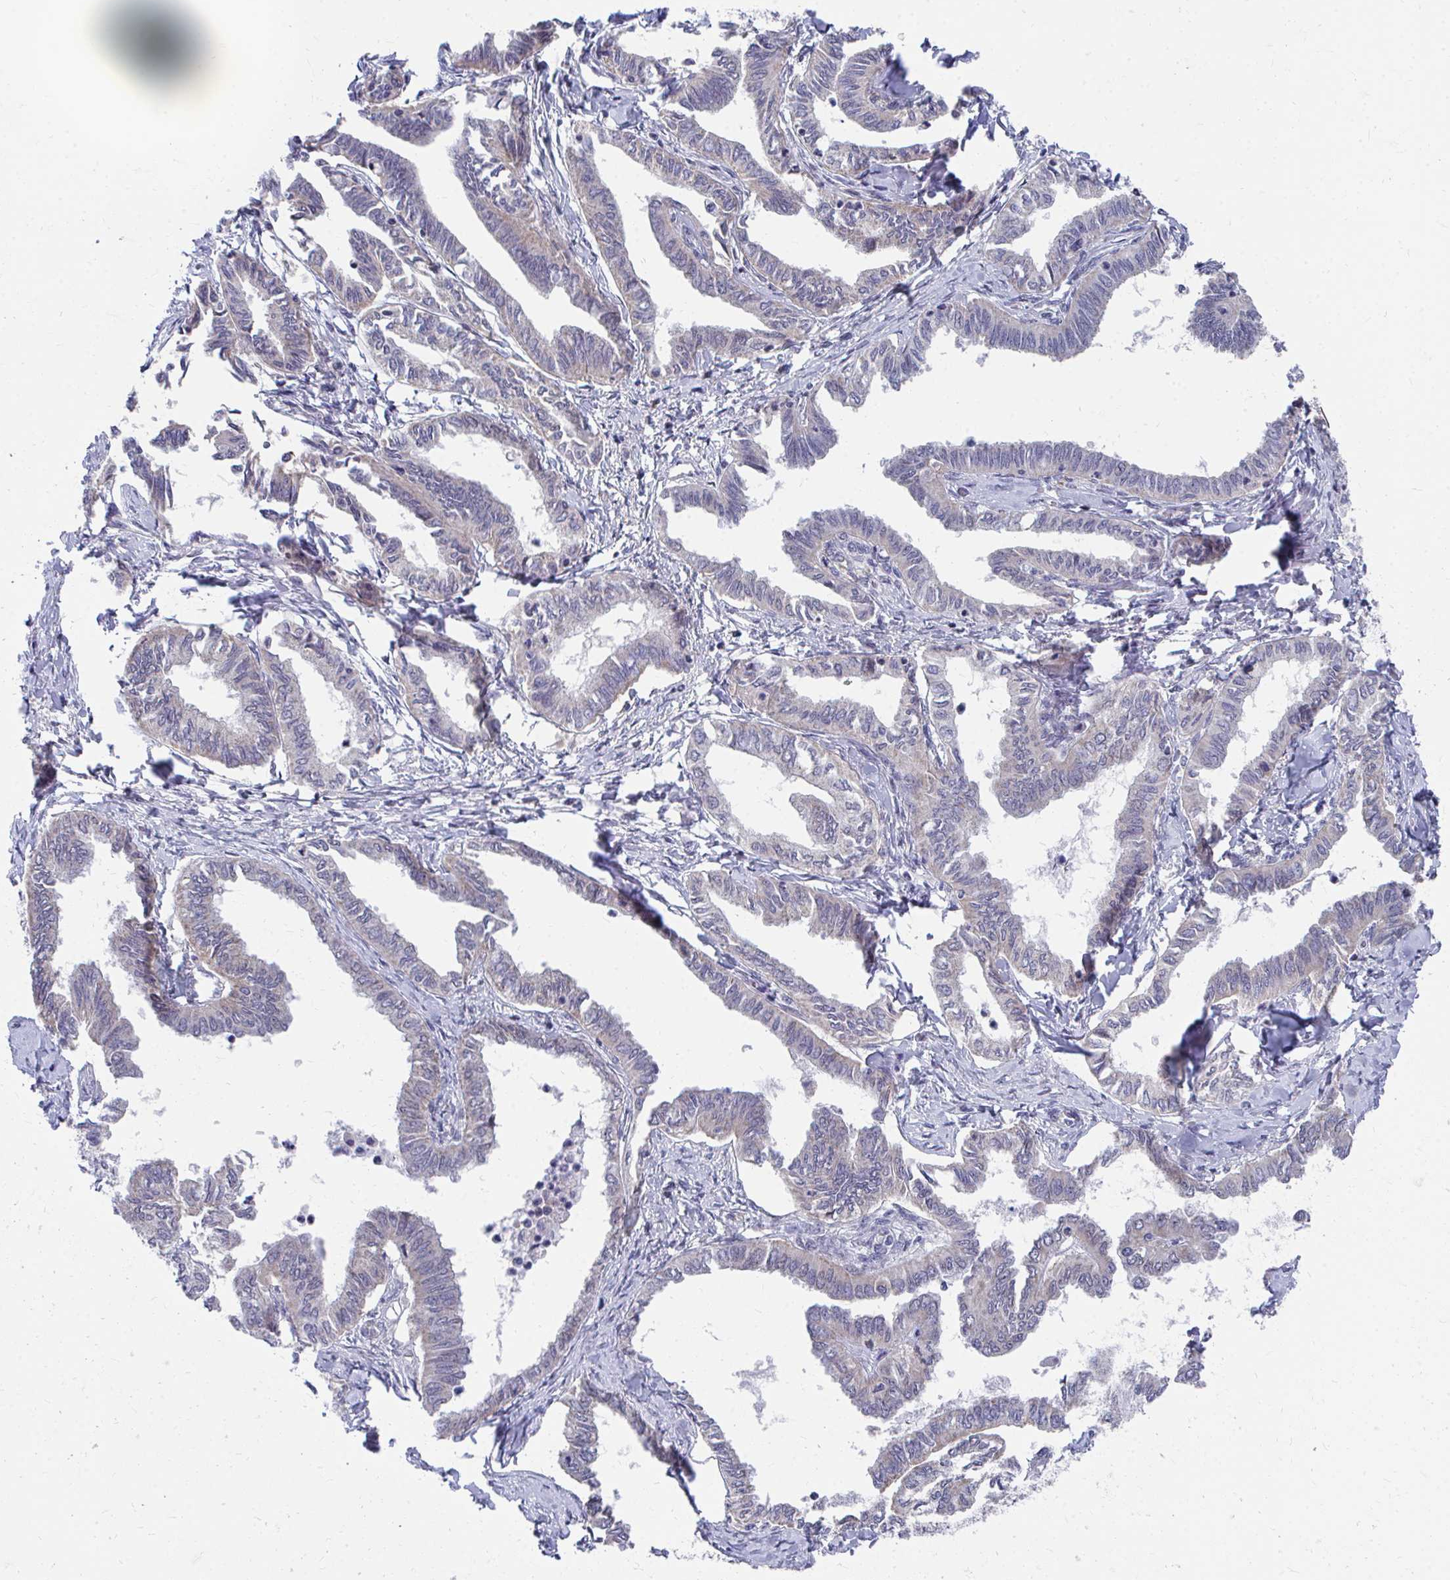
{"staining": {"intensity": "weak", "quantity": "25%-75%", "location": "cytoplasmic/membranous"}, "tissue": "ovarian cancer", "cell_type": "Tumor cells", "image_type": "cancer", "snomed": [{"axis": "morphology", "description": "Carcinoma, endometroid"}, {"axis": "topography", "description": "Ovary"}], "caption": "Immunohistochemical staining of human endometroid carcinoma (ovarian) reveals low levels of weak cytoplasmic/membranous protein expression in about 25%-75% of tumor cells.", "gene": "PEX3", "patient": {"sex": "female", "age": 70}}